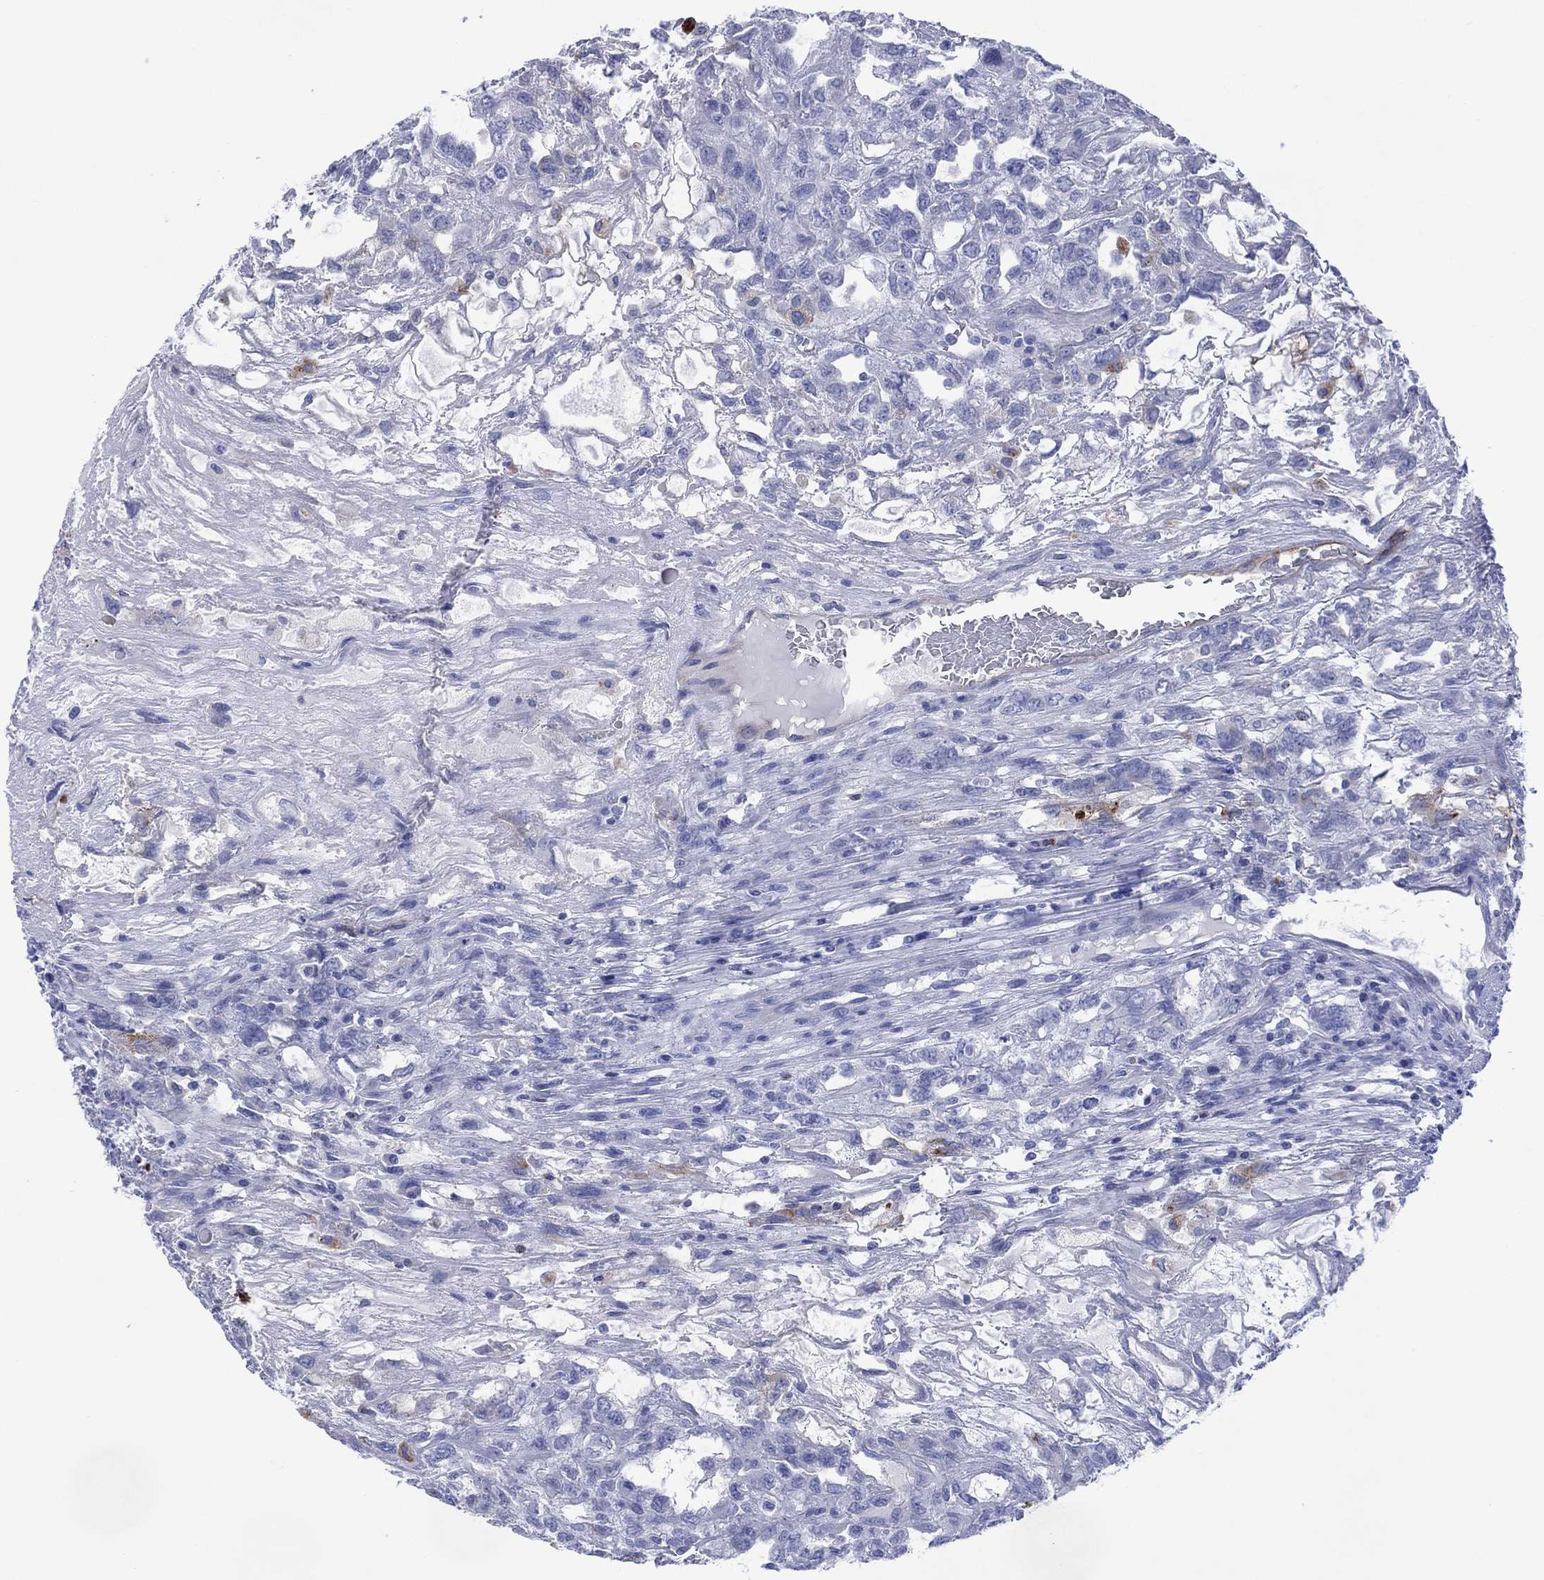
{"staining": {"intensity": "negative", "quantity": "none", "location": "none"}, "tissue": "testis cancer", "cell_type": "Tumor cells", "image_type": "cancer", "snomed": [{"axis": "morphology", "description": "Seminoma, NOS"}, {"axis": "topography", "description": "Testis"}], "caption": "A high-resolution photomicrograph shows immunohistochemistry (IHC) staining of testis seminoma, which demonstrates no significant expression in tumor cells.", "gene": "DPP4", "patient": {"sex": "male", "age": 52}}